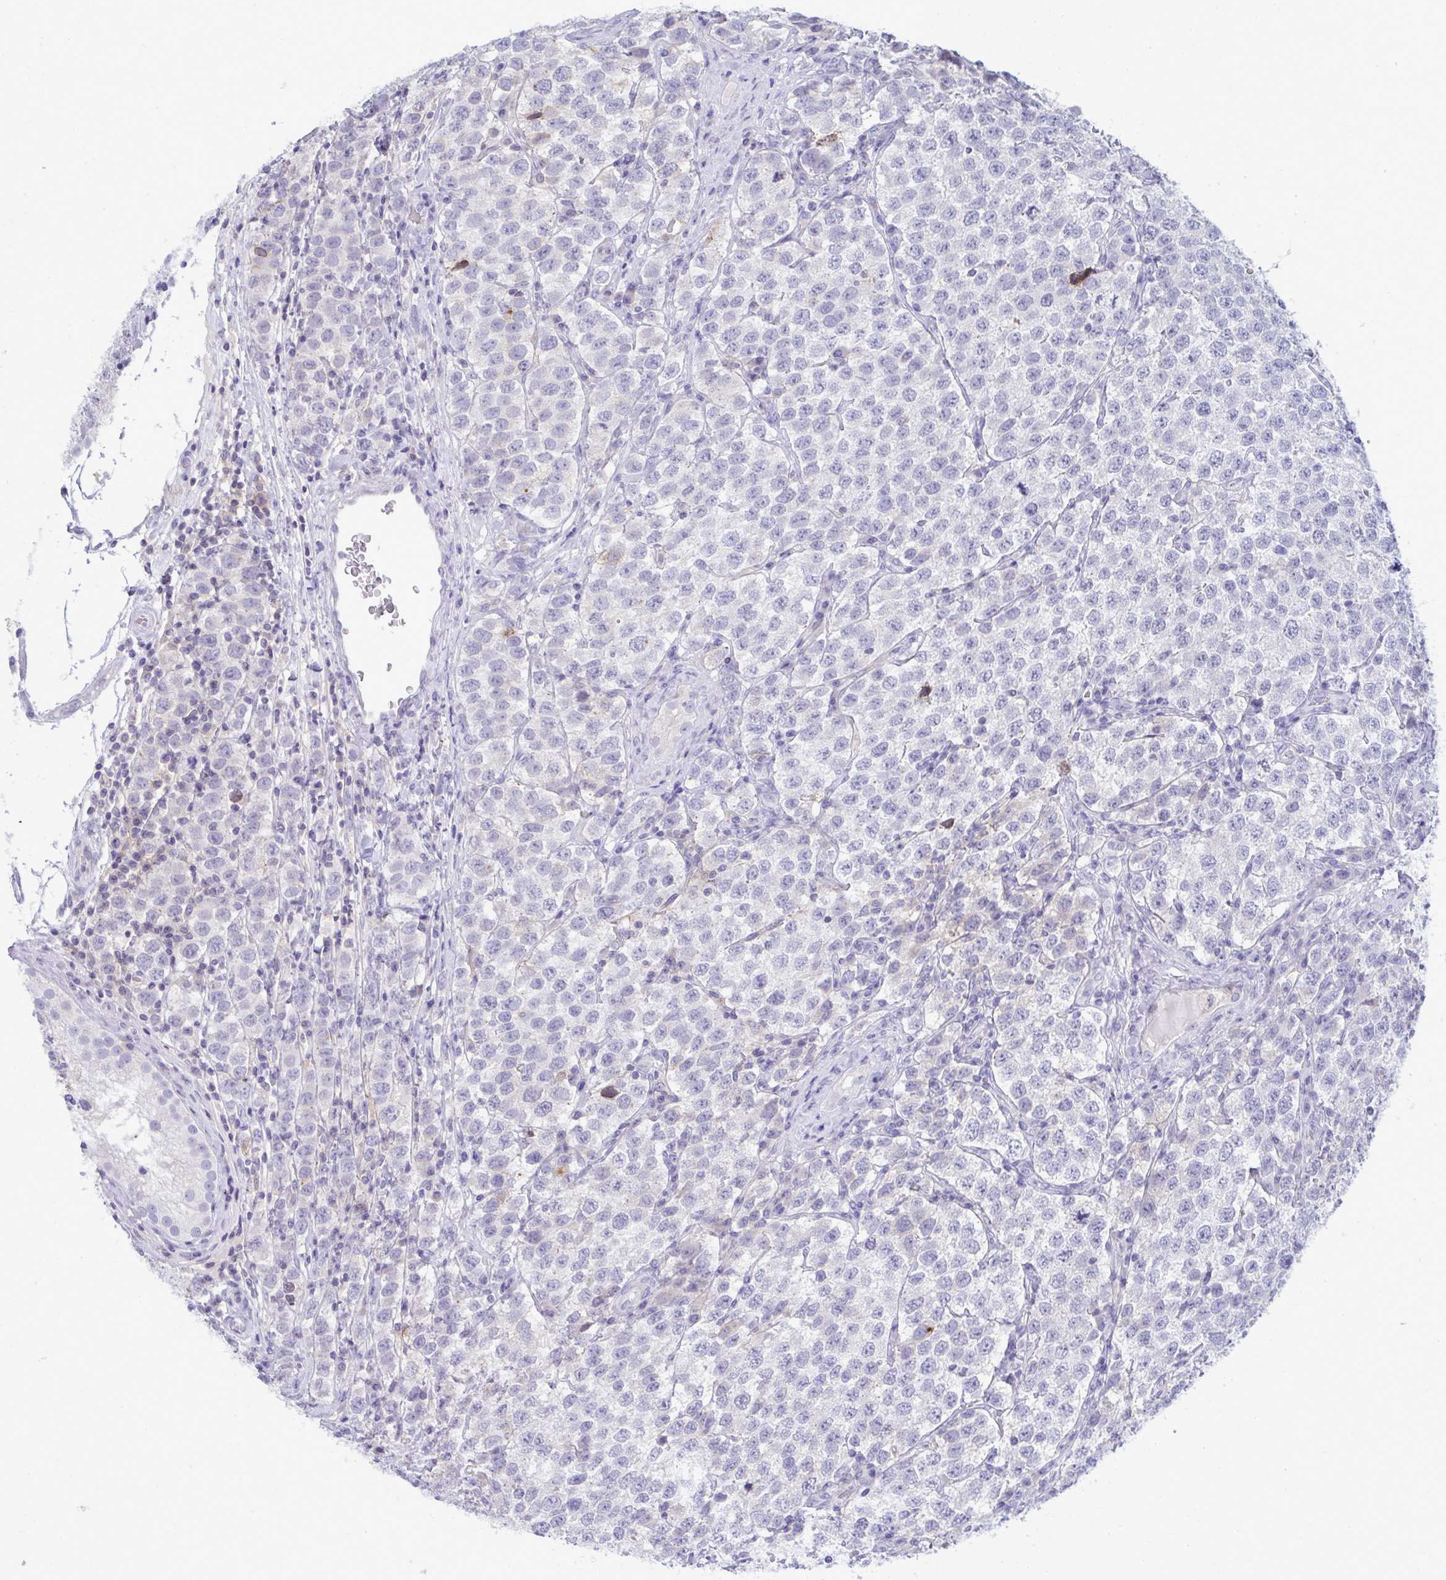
{"staining": {"intensity": "negative", "quantity": "none", "location": "none"}, "tissue": "testis cancer", "cell_type": "Tumor cells", "image_type": "cancer", "snomed": [{"axis": "morphology", "description": "Seminoma, NOS"}, {"axis": "topography", "description": "Testis"}], "caption": "An image of testis seminoma stained for a protein reveals no brown staining in tumor cells.", "gene": "RGPD5", "patient": {"sex": "male", "age": 34}}